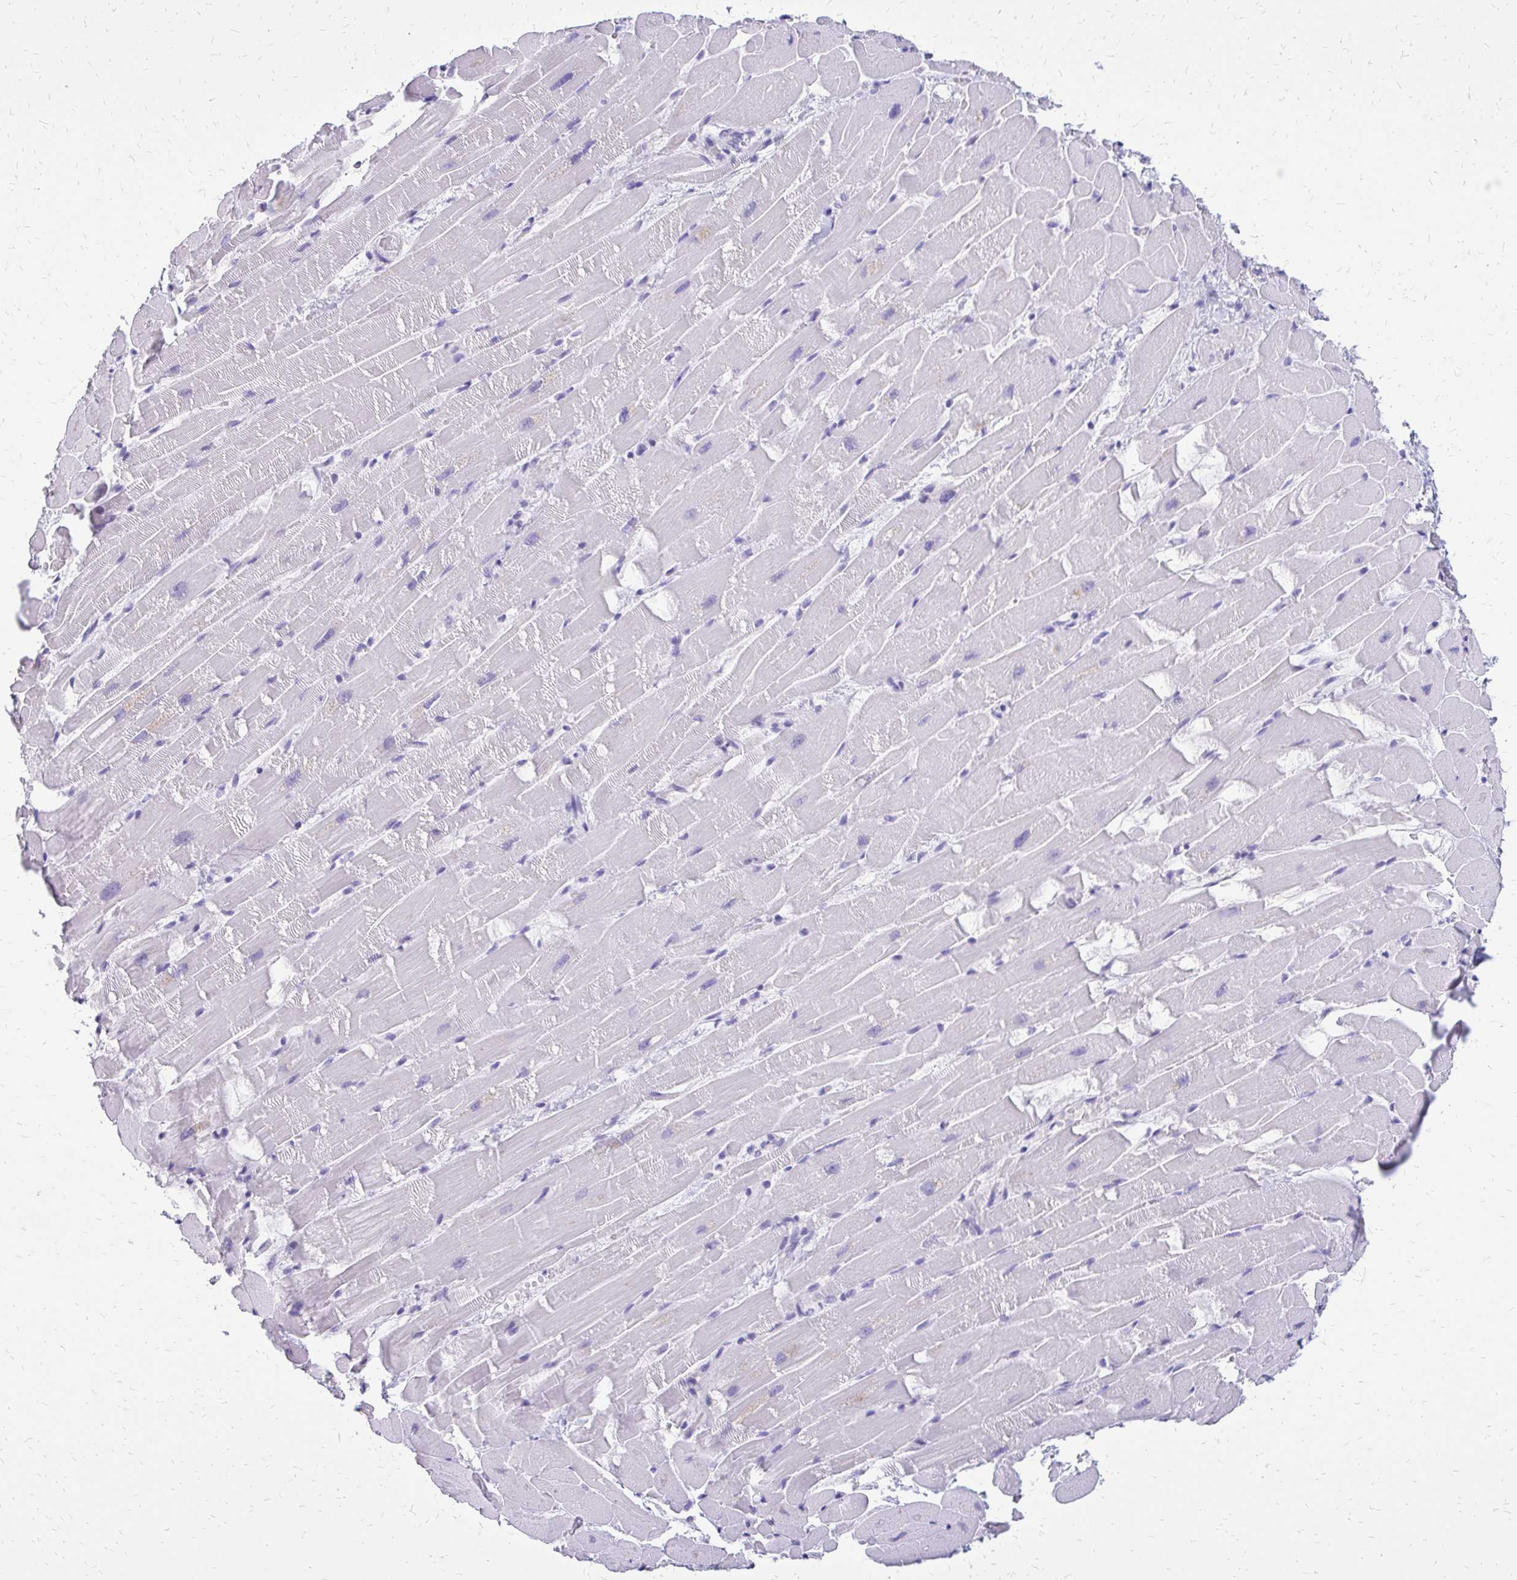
{"staining": {"intensity": "negative", "quantity": "none", "location": "none"}, "tissue": "heart muscle", "cell_type": "Cardiomyocytes", "image_type": "normal", "snomed": [{"axis": "morphology", "description": "Normal tissue, NOS"}, {"axis": "topography", "description": "Heart"}], "caption": "Image shows no protein positivity in cardiomyocytes of benign heart muscle. Brightfield microscopy of immunohistochemistry (IHC) stained with DAB (3,3'-diaminobenzidine) (brown) and hematoxylin (blue), captured at high magnification.", "gene": "SLC32A1", "patient": {"sex": "male", "age": 37}}